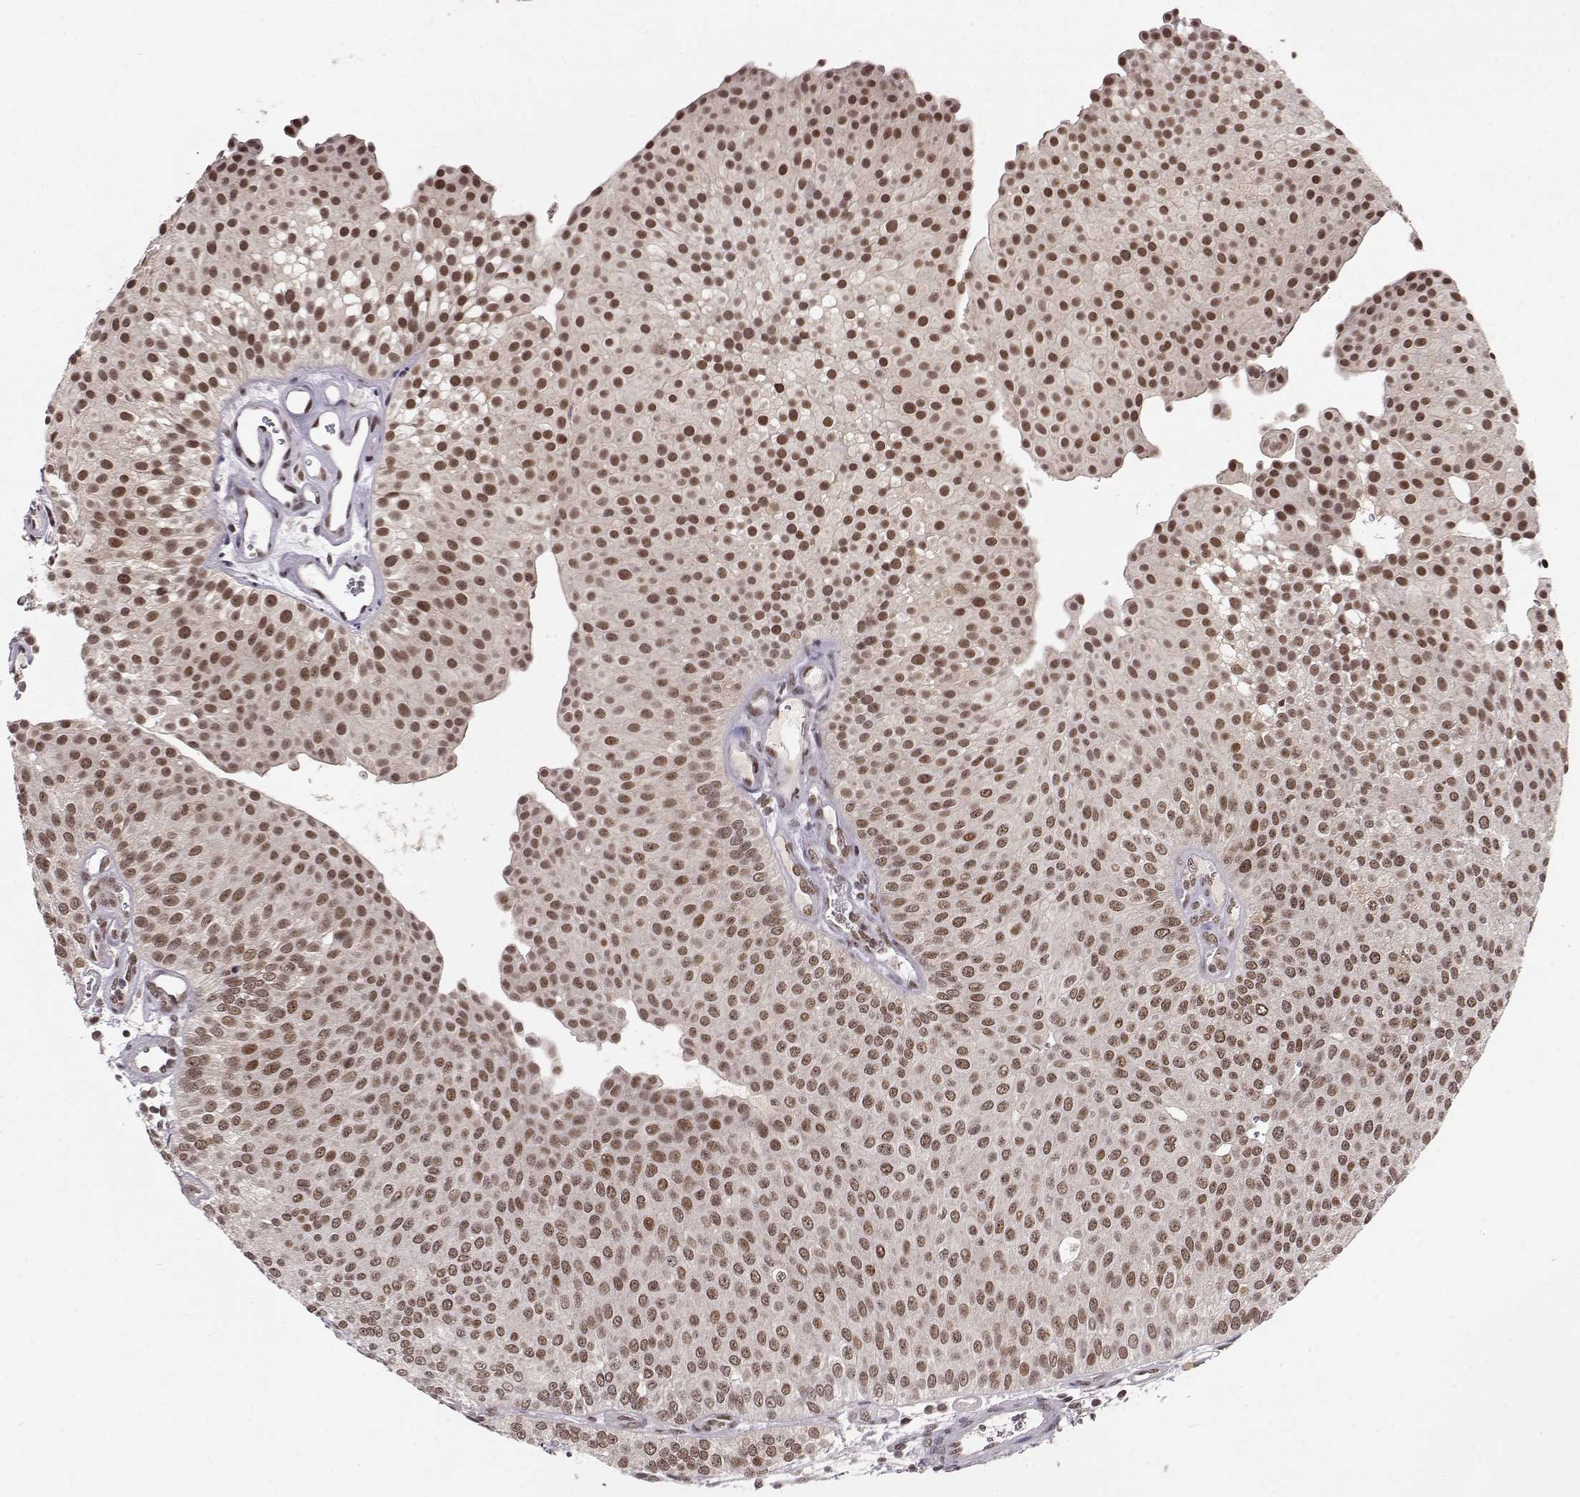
{"staining": {"intensity": "moderate", "quantity": ">75%", "location": "nuclear"}, "tissue": "urothelial cancer", "cell_type": "Tumor cells", "image_type": "cancer", "snomed": [{"axis": "morphology", "description": "Urothelial carcinoma, Low grade"}, {"axis": "topography", "description": "Urinary bladder"}], "caption": "About >75% of tumor cells in human low-grade urothelial carcinoma demonstrate moderate nuclear protein staining as visualized by brown immunohistochemical staining.", "gene": "CSNK2A1", "patient": {"sex": "female", "age": 87}}